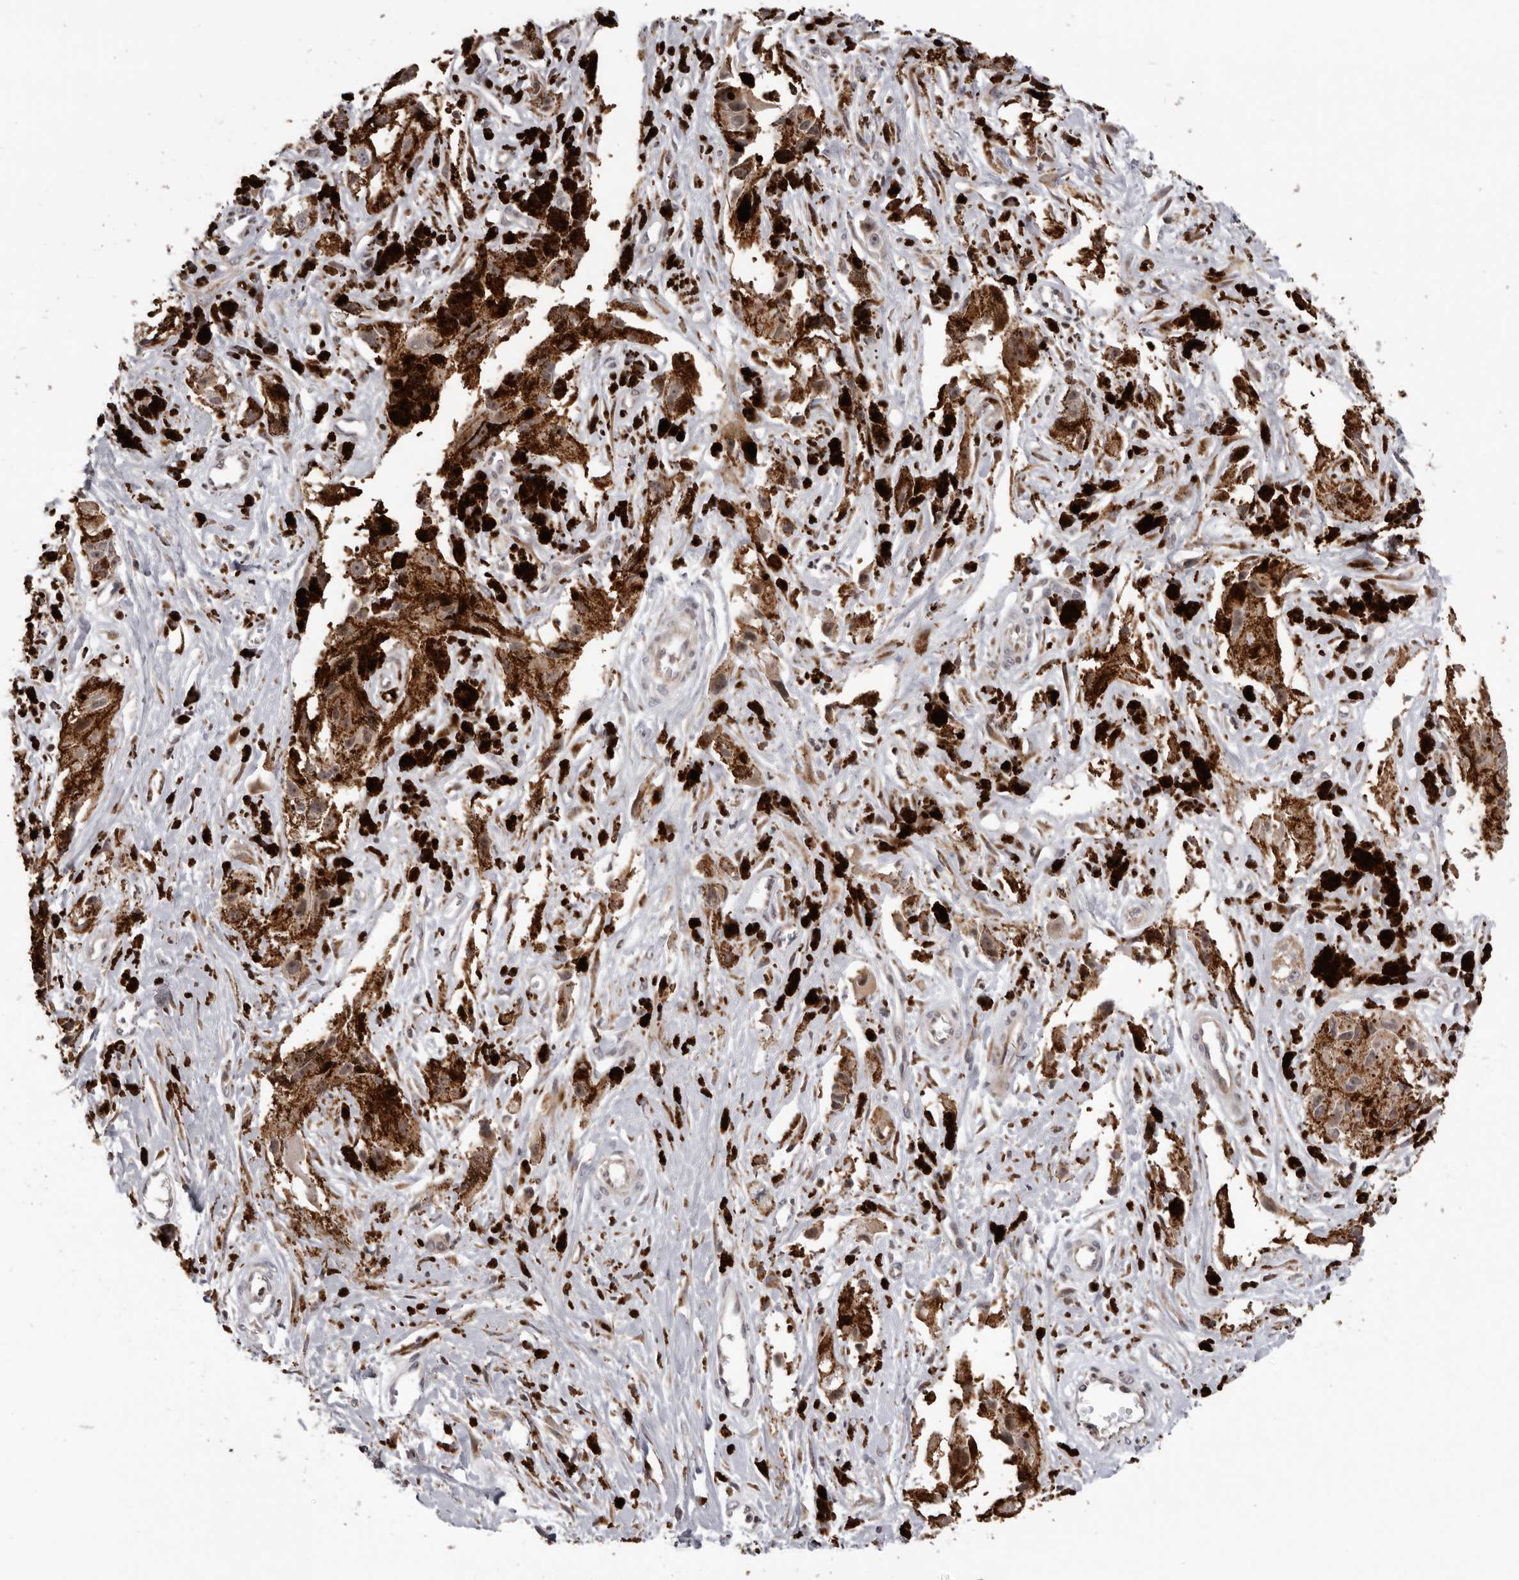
{"staining": {"intensity": "negative", "quantity": "none", "location": "none"}, "tissue": "melanoma", "cell_type": "Tumor cells", "image_type": "cancer", "snomed": [{"axis": "morphology", "description": "Malignant melanoma, NOS"}, {"axis": "topography", "description": "Skin"}], "caption": "Malignant melanoma was stained to show a protein in brown. There is no significant expression in tumor cells. Nuclei are stained in blue.", "gene": "AZIN1", "patient": {"sex": "male", "age": 88}}